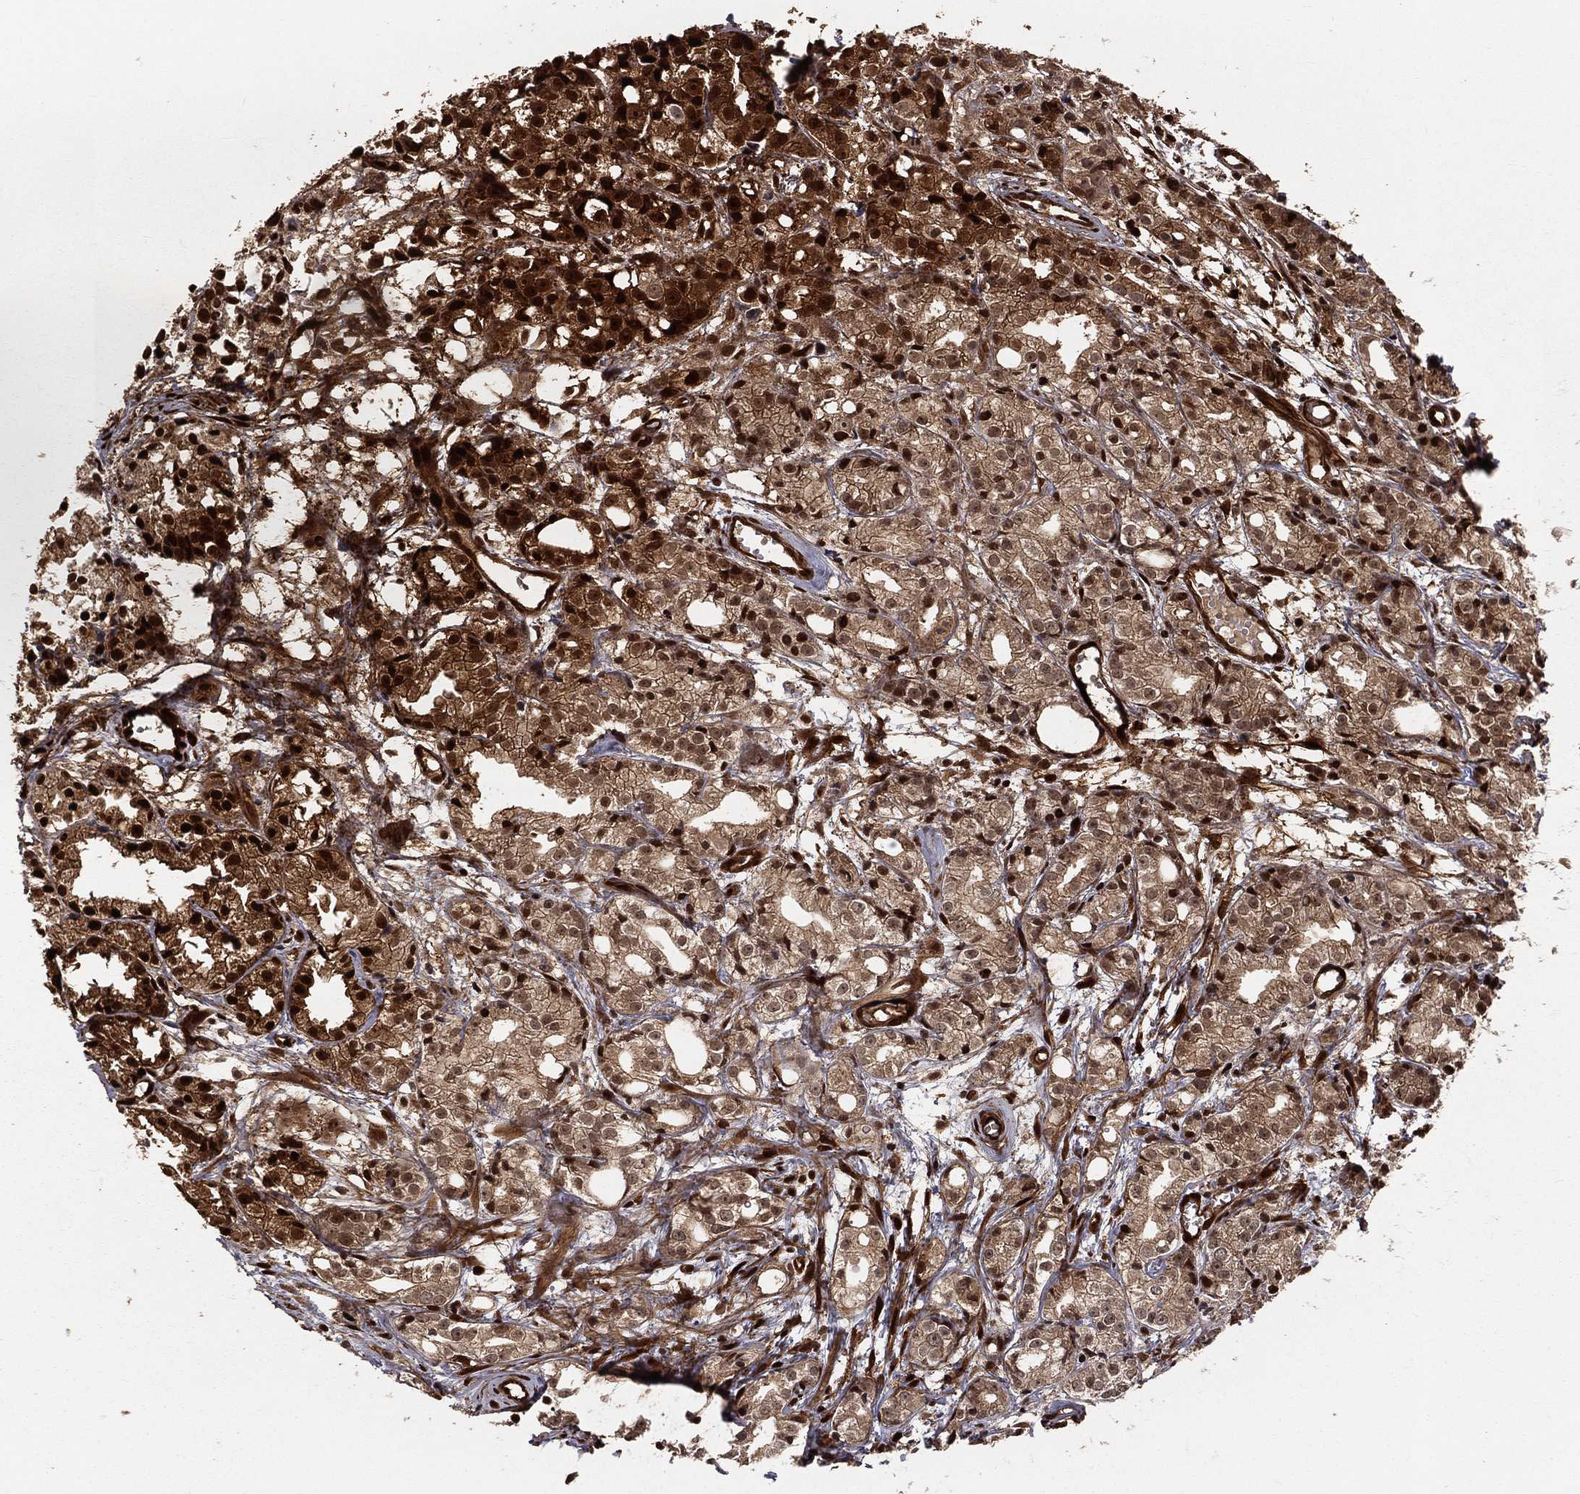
{"staining": {"intensity": "strong", "quantity": ">75%", "location": "cytoplasmic/membranous,nuclear"}, "tissue": "prostate cancer", "cell_type": "Tumor cells", "image_type": "cancer", "snomed": [{"axis": "morphology", "description": "Adenocarcinoma, Medium grade"}, {"axis": "topography", "description": "Prostate"}], "caption": "Prostate cancer stained for a protein (brown) exhibits strong cytoplasmic/membranous and nuclear positive staining in approximately >75% of tumor cells.", "gene": "MAPK1", "patient": {"sex": "male", "age": 74}}